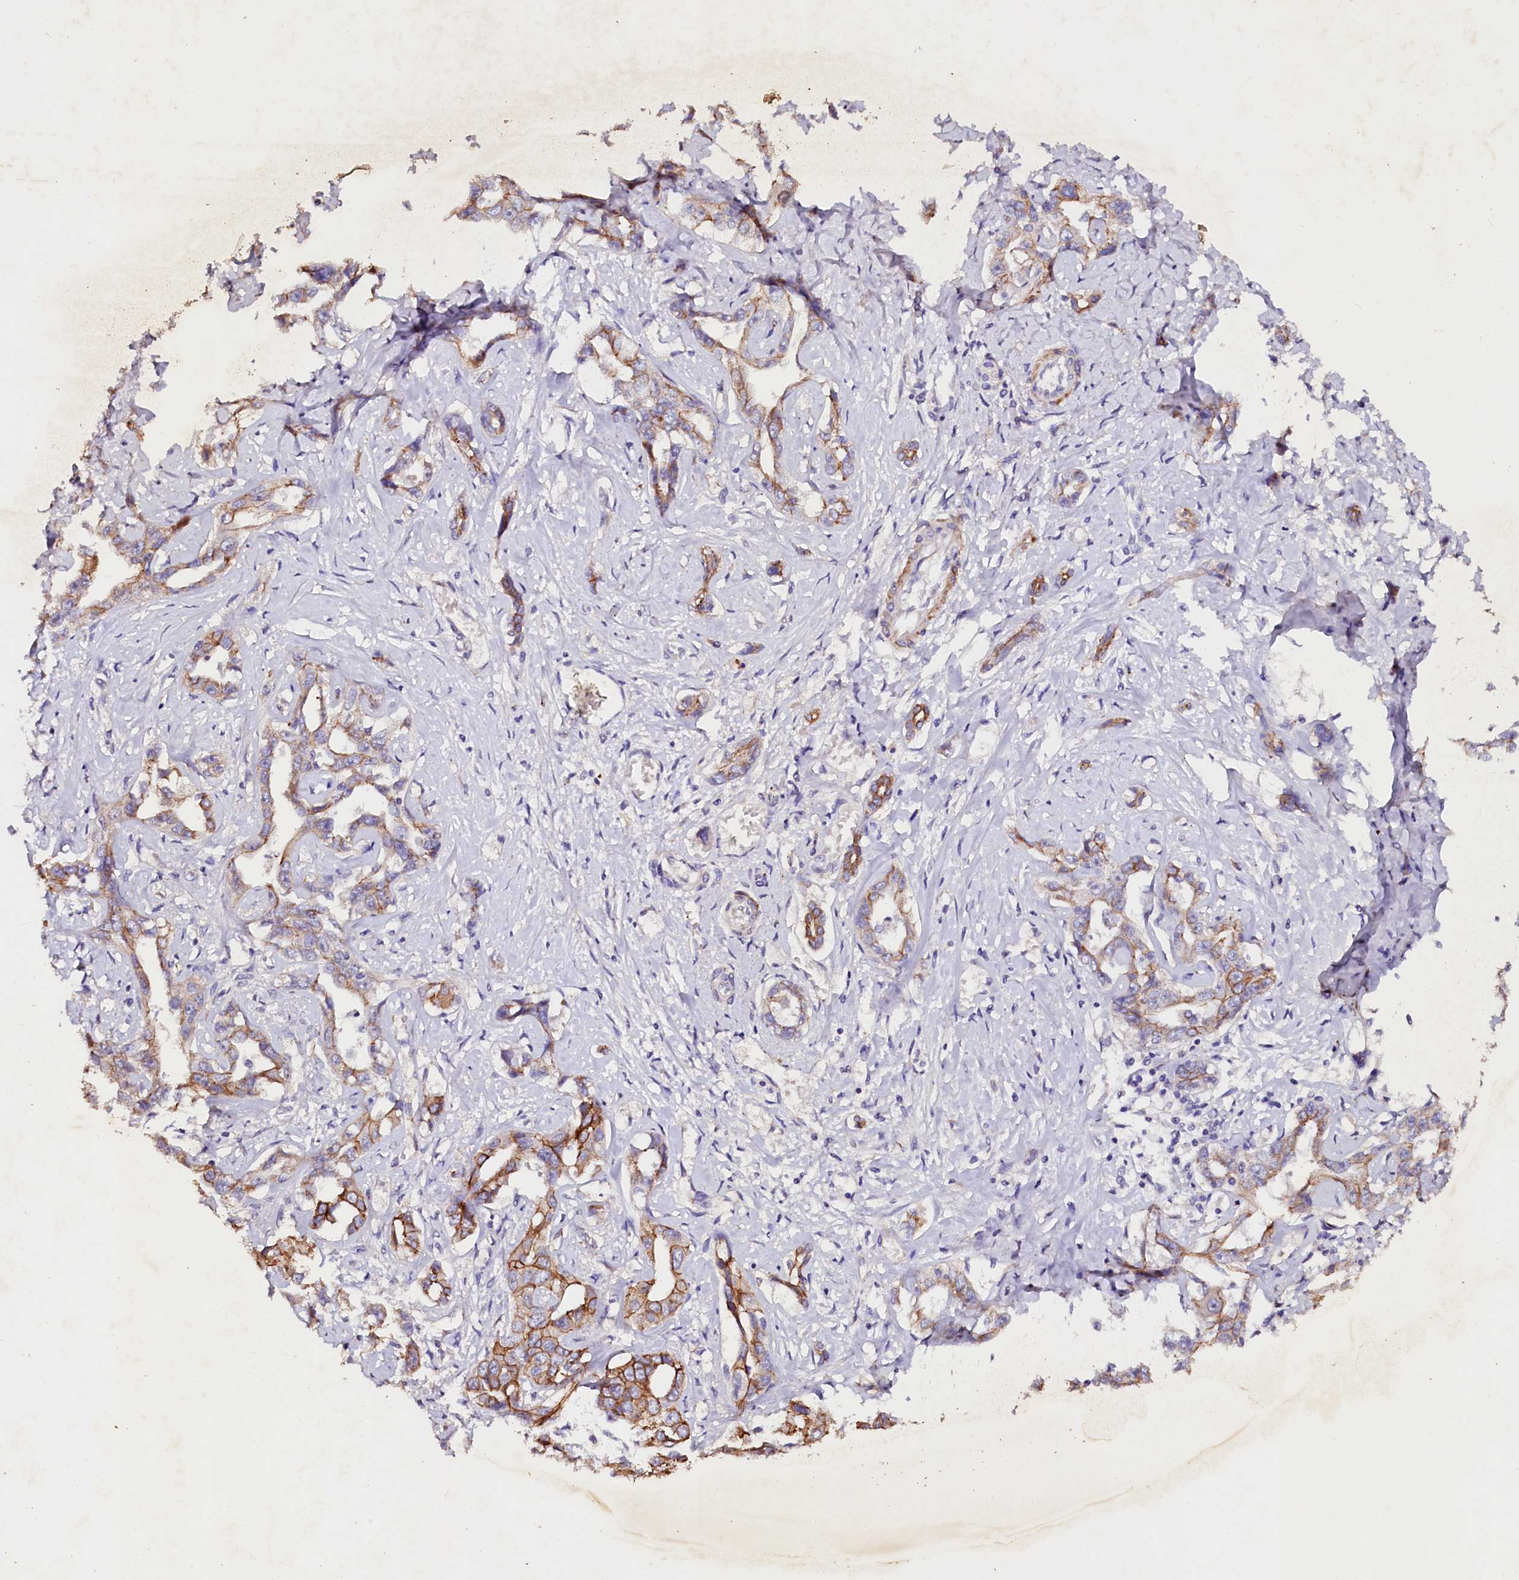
{"staining": {"intensity": "moderate", "quantity": "25%-75%", "location": "cytoplasmic/membranous"}, "tissue": "liver cancer", "cell_type": "Tumor cells", "image_type": "cancer", "snomed": [{"axis": "morphology", "description": "Cholangiocarcinoma"}, {"axis": "topography", "description": "Liver"}], "caption": "Immunohistochemistry (IHC) image of neoplastic tissue: human liver cancer stained using IHC exhibits medium levels of moderate protein expression localized specifically in the cytoplasmic/membranous of tumor cells, appearing as a cytoplasmic/membranous brown color.", "gene": "VPS36", "patient": {"sex": "male", "age": 59}}